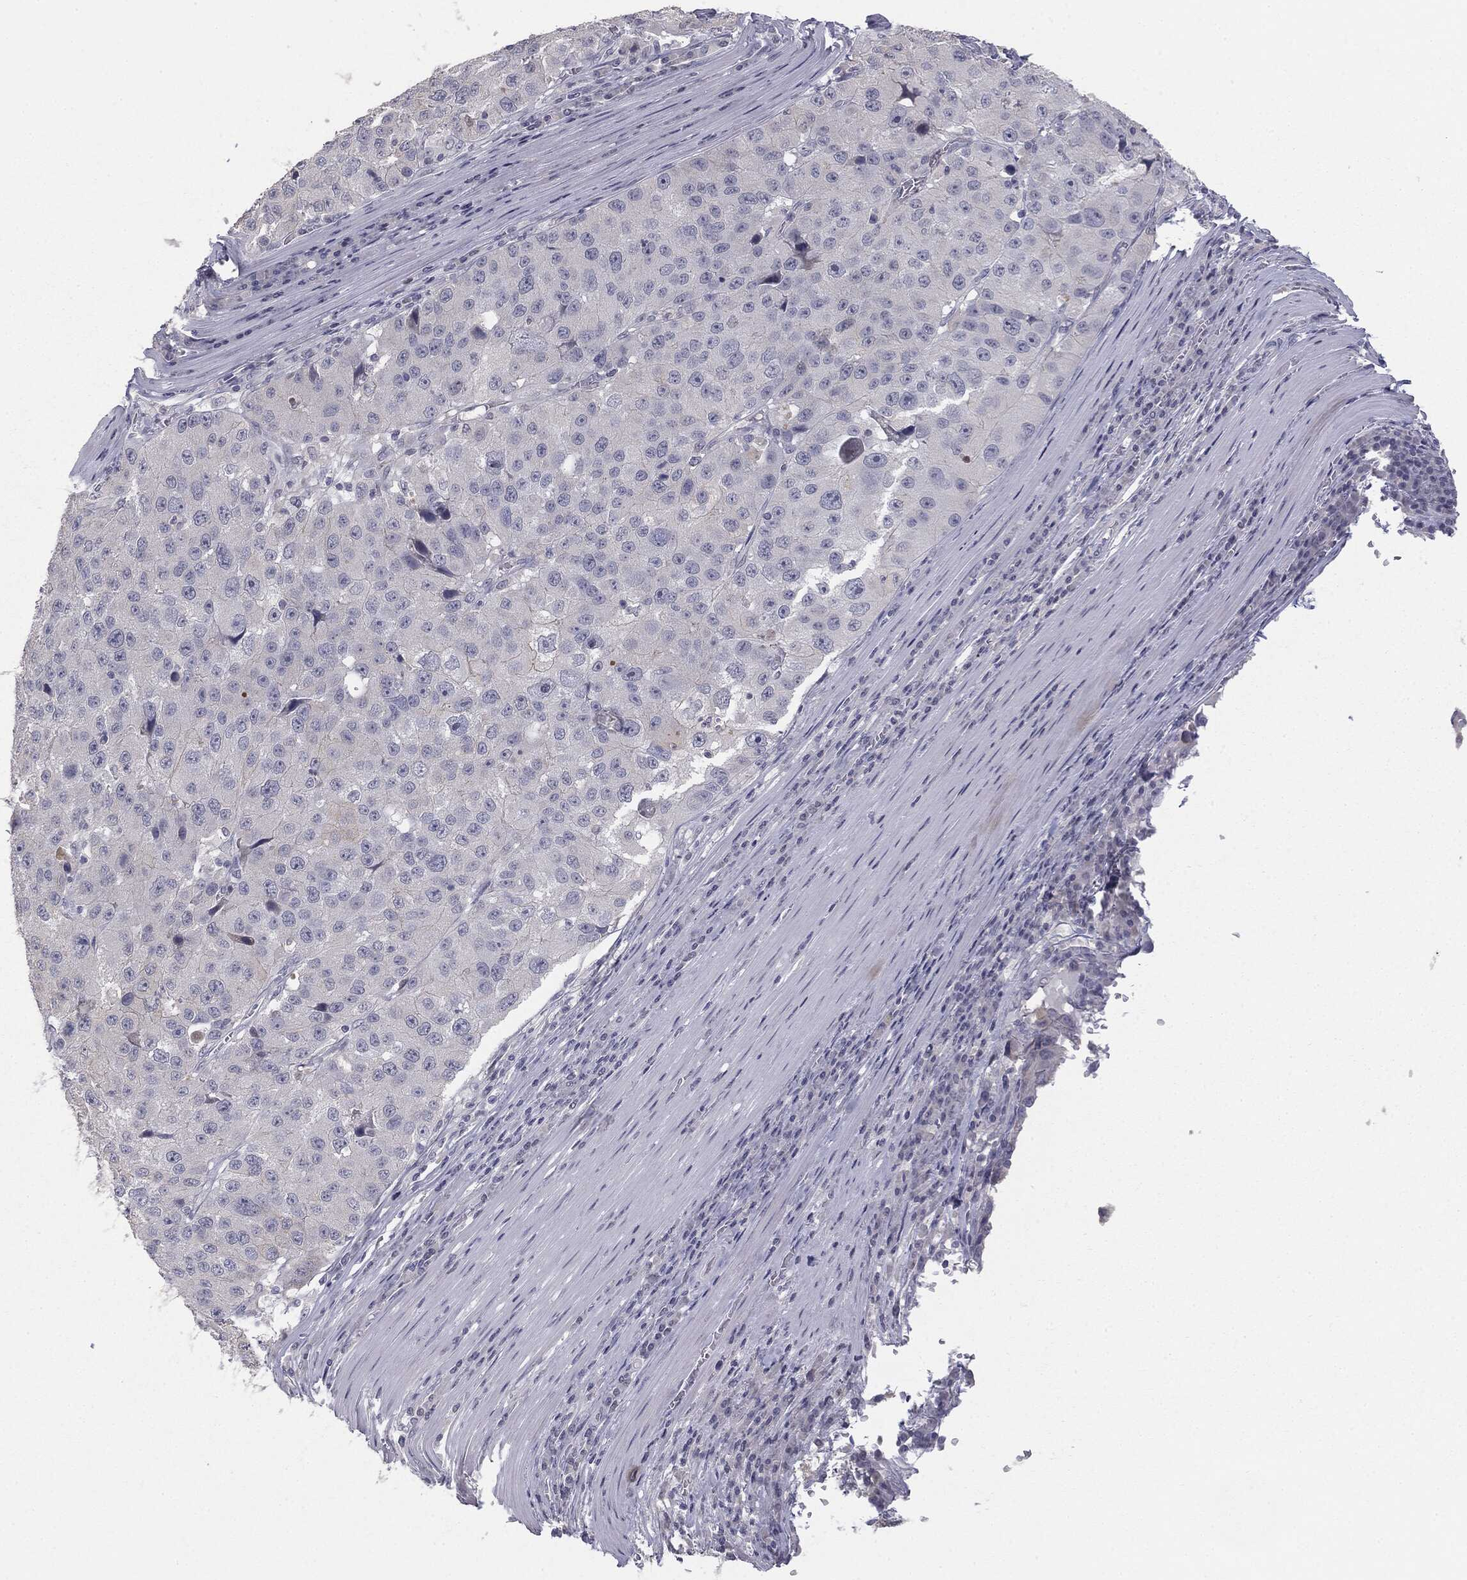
{"staining": {"intensity": "negative", "quantity": "none", "location": "none"}, "tissue": "stomach cancer", "cell_type": "Tumor cells", "image_type": "cancer", "snomed": [{"axis": "morphology", "description": "Adenocarcinoma, NOS"}, {"axis": "topography", "description": "Stomach"}], "caption": "Protein analysis of stomach adenocarcinoma shows no significant positivity in tumor cells. The staining is performed using DAB brown chromogen with nuclei counter-stained in using hematoxylin.", "gene": "MUC1", "patient": {"sex": "male", "age": 71}}